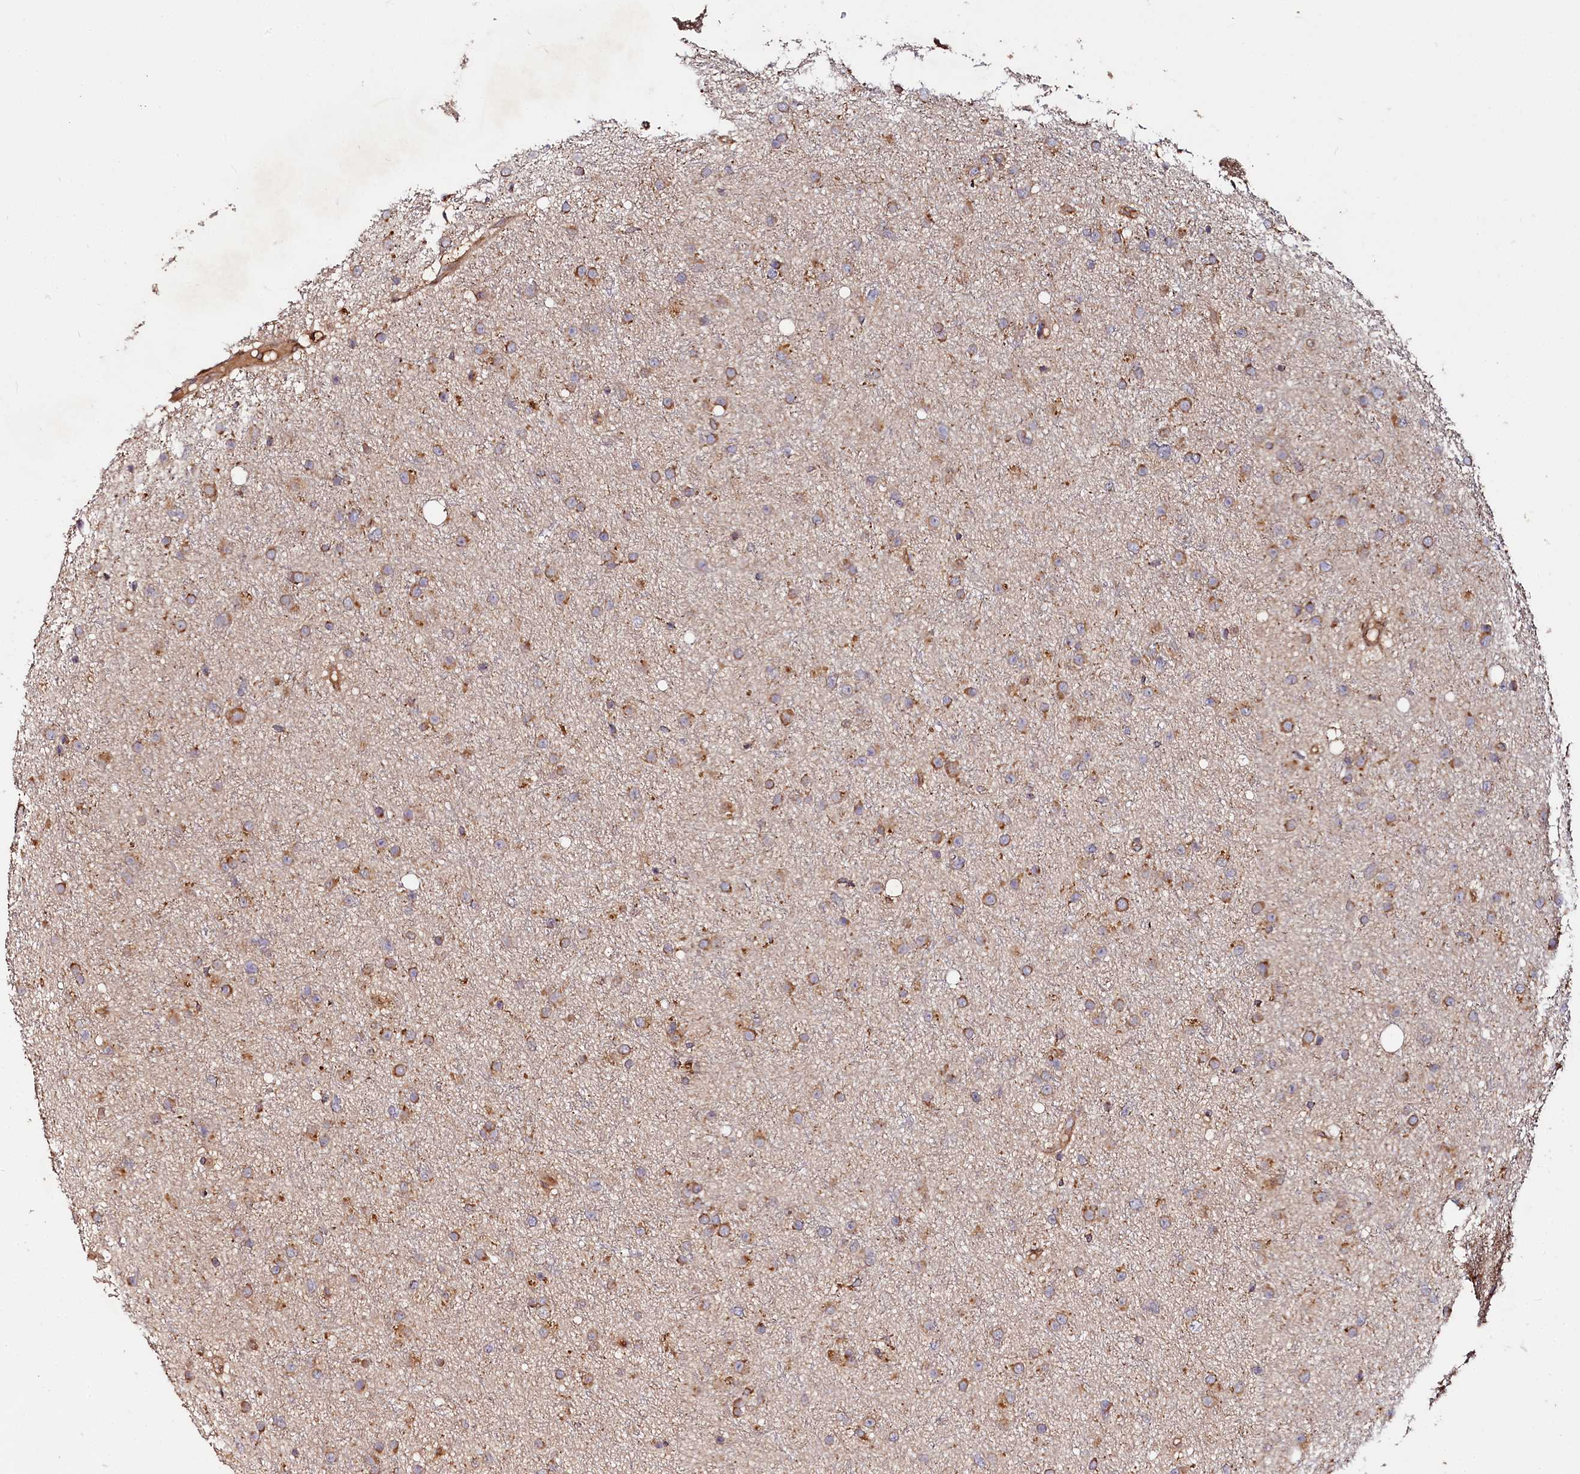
{"staining": {"intensity": "moderate", "quantity": ">75%", "location": "cytoplasmic/membranous"}, "tissue": "glioma", "cell_type": "Tumor cells", "image_type": "cancer", "snomed": [{"axis": "morphology", "description": "Glioma, malignant, Low grade"}, {"axis": "topography", "description": "Cerebral cortex"}], "caption": "The image shows staining of glioma, revealing moderate cytoplasmic/membranous protein expression (brown color) within tumor cells.", "gene": "WDR73", "patient": {"sex": "female", "age": 39}}